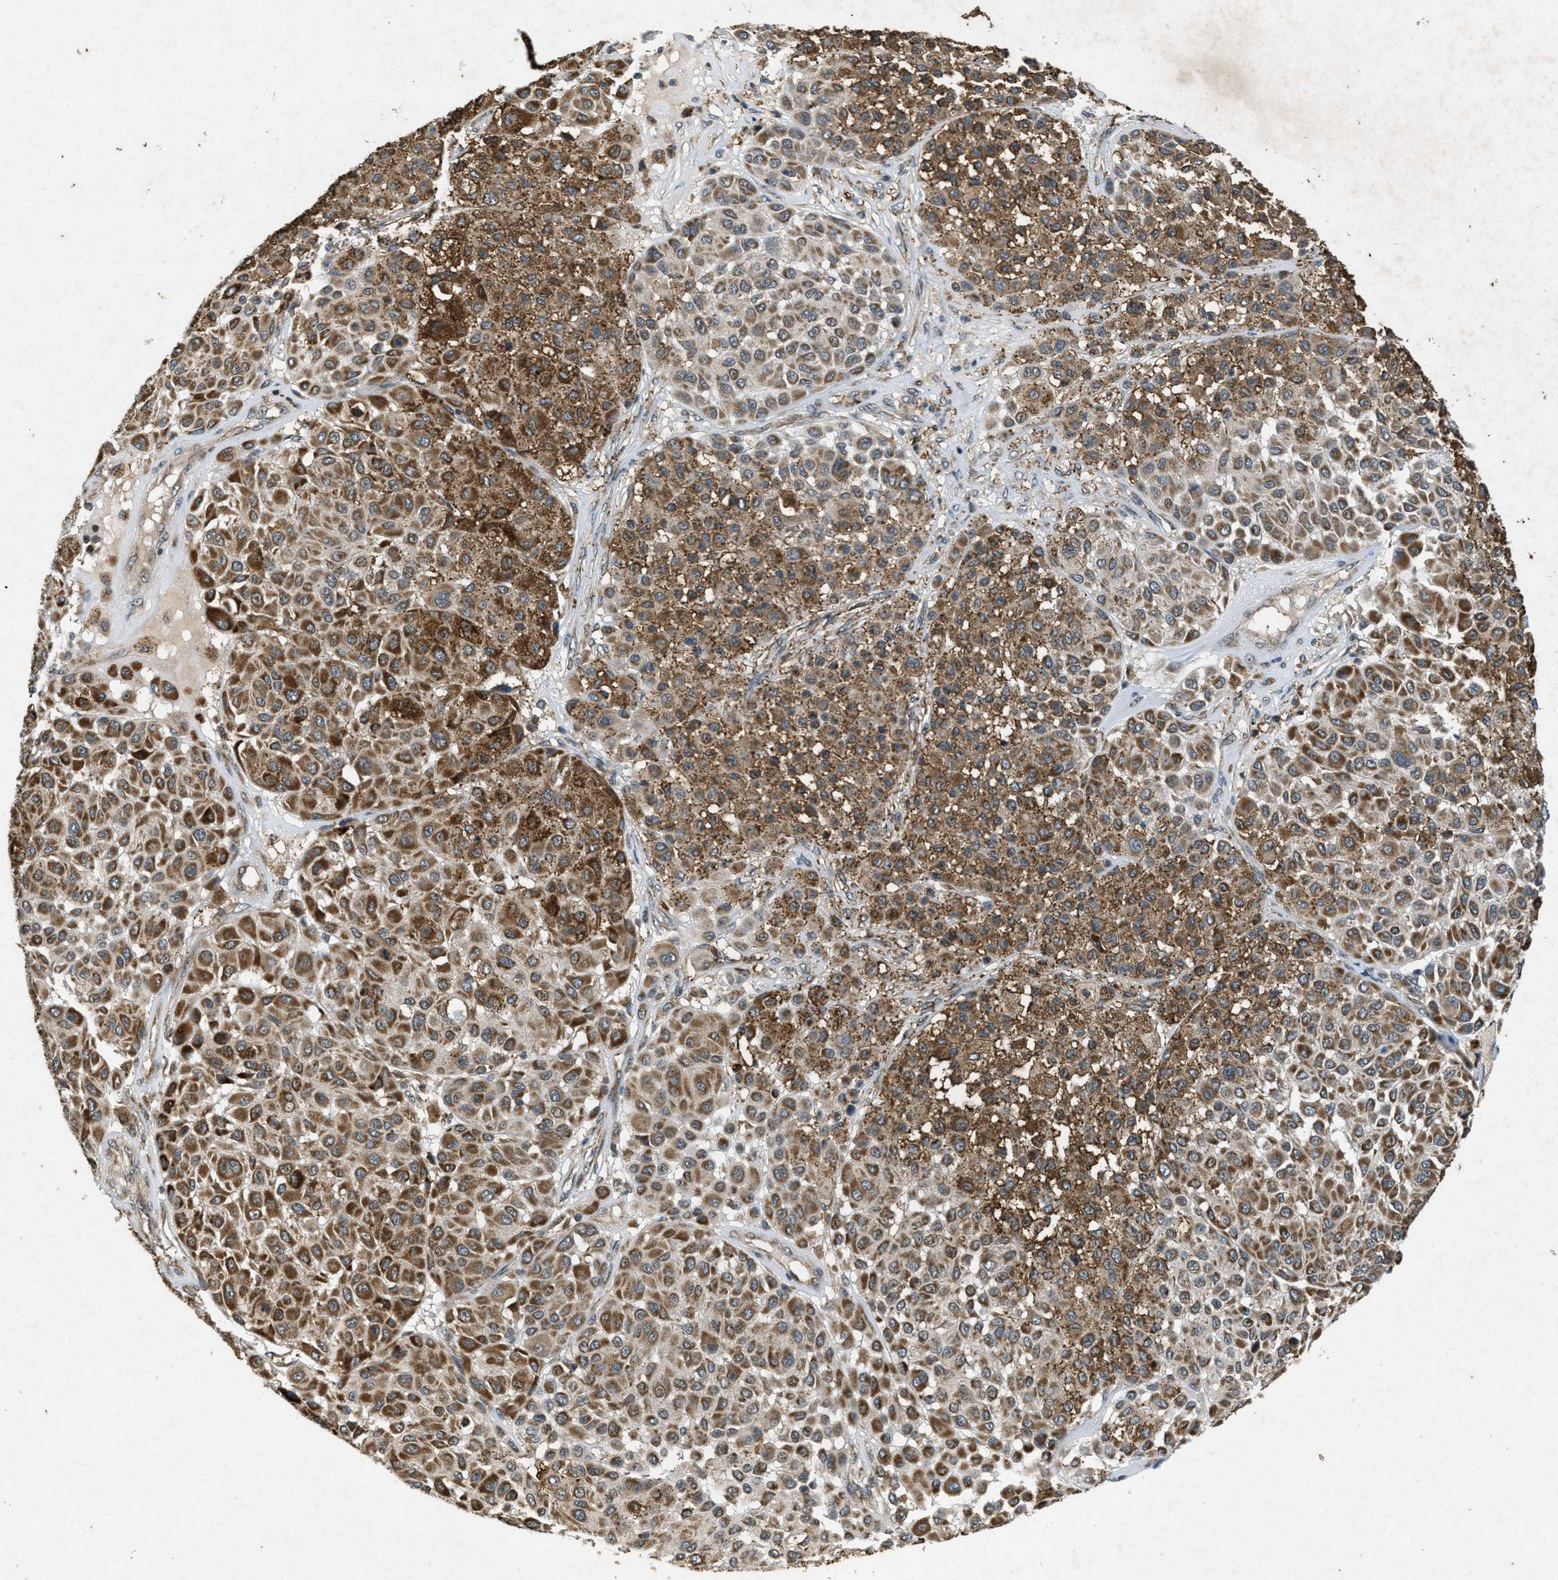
{"staining": {"intensity": "moderate", "quantity": ">75%", "location": "cytoplasmic/membranous"}, "tissue": "melanoma", "cell_type": "Tumor cells", "image_type": "cancer", "snomed": [{"axis": "morphology", "description": "Malignant melanoma, Metastatic site"}, {"axis": "topography", "description": "Soft tissue"}], "caption": "Immunohistochemical staining of malignant melanoma (metastatic site) demonstrates medium levels of moderate cytoplasmic/membranous protein expression in about >75% of tumor cells. (brown staining indicates protein expression, while blue staining denotes nuclei).", "gene": "PPP1R15A", "patient": {"sex": "male", "age": 41}}